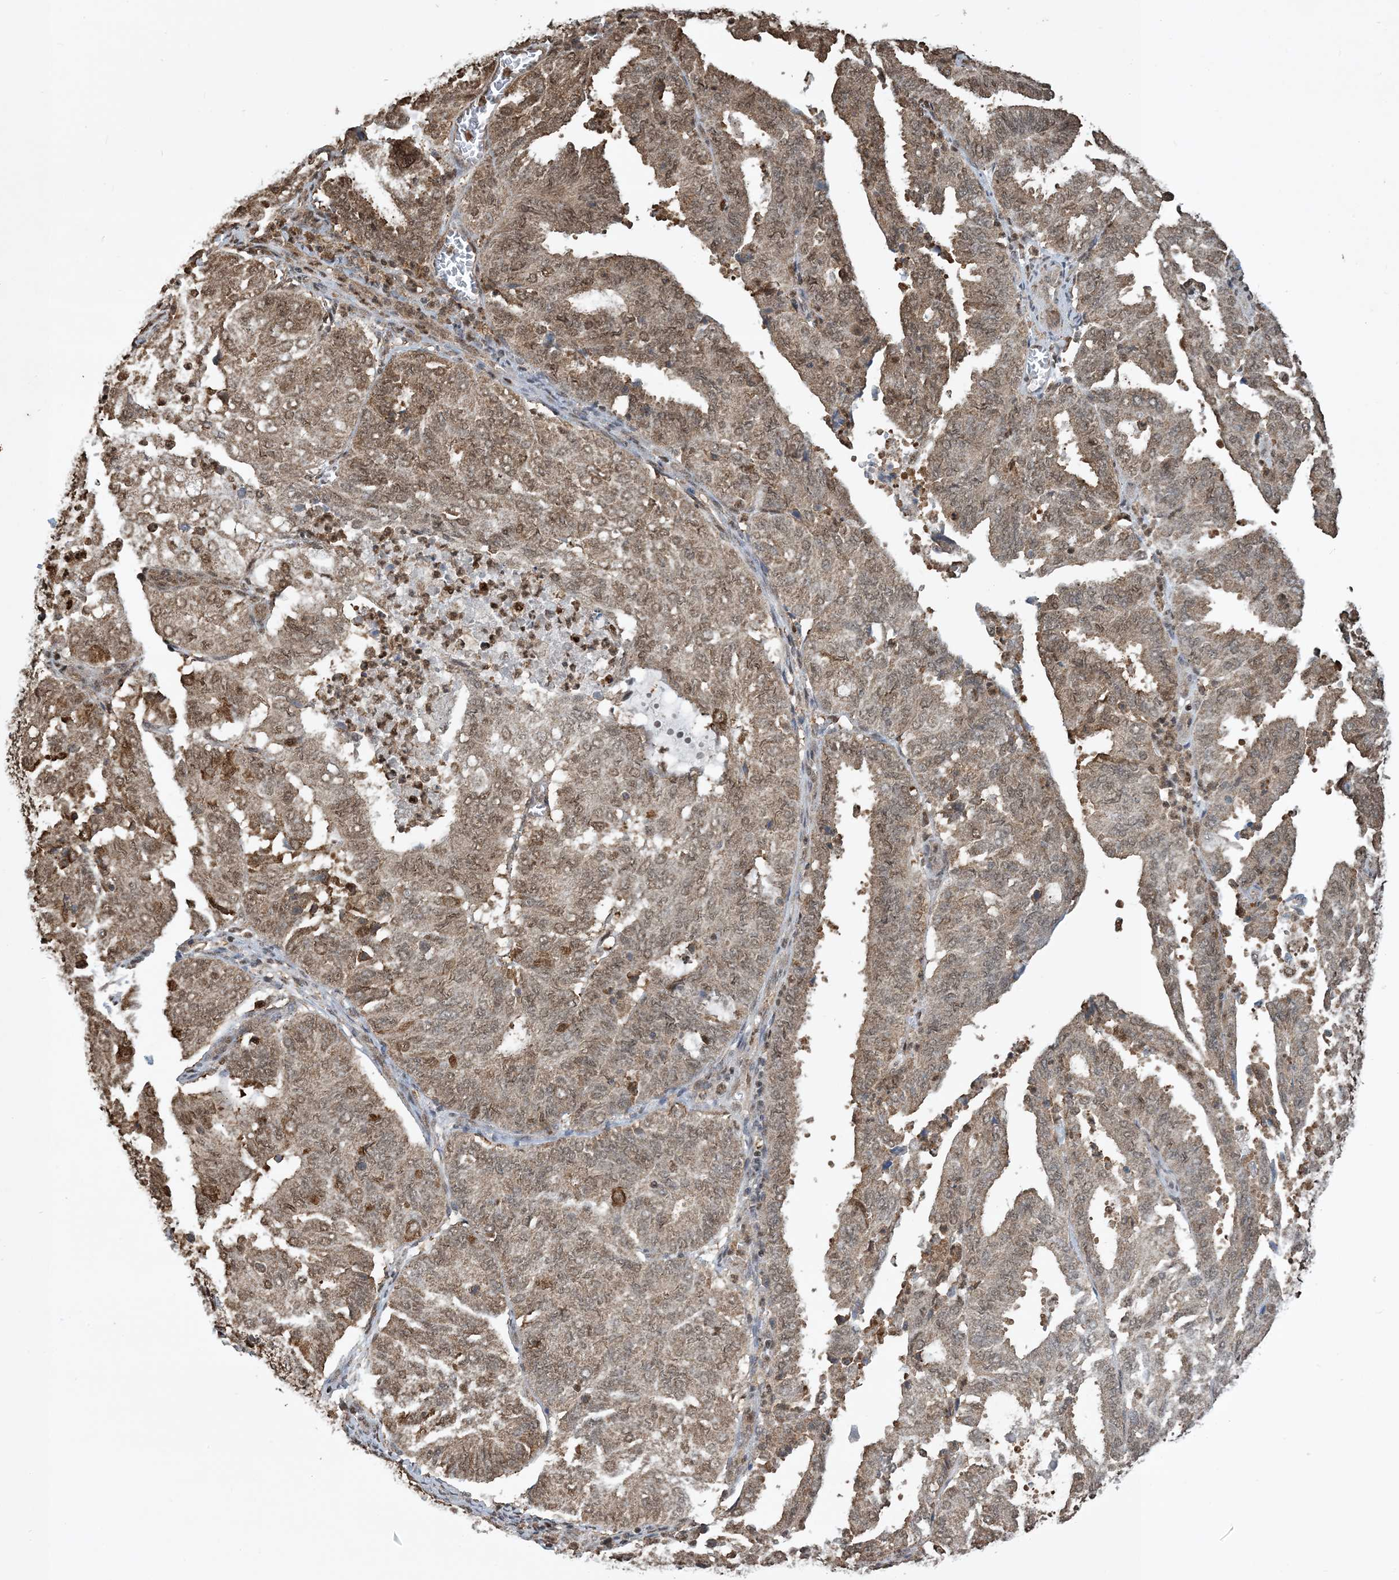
{"staining": {"intensity": "moderate", "quantity": ">75%", "location": "cytoplasmic/membranous,nuclear"}, "tissue": "endometrial cancer", "cell_type": "Tumor cells", "image_type": "cancer", "snomed": [{"axis": "morphology", "description": "Adenocarcinoma, NOS"}, {"axis": "topography", "description": "Uterus"}], "caption": "Endometrial cancer stained for a protein (brown) reveals moderate cytoplasmic/membranous and nuclear positive positivity in approximately >75% of tumor cells.", "gene": "HSPA1A", "patient": {"sex": "female", "age": 60}}